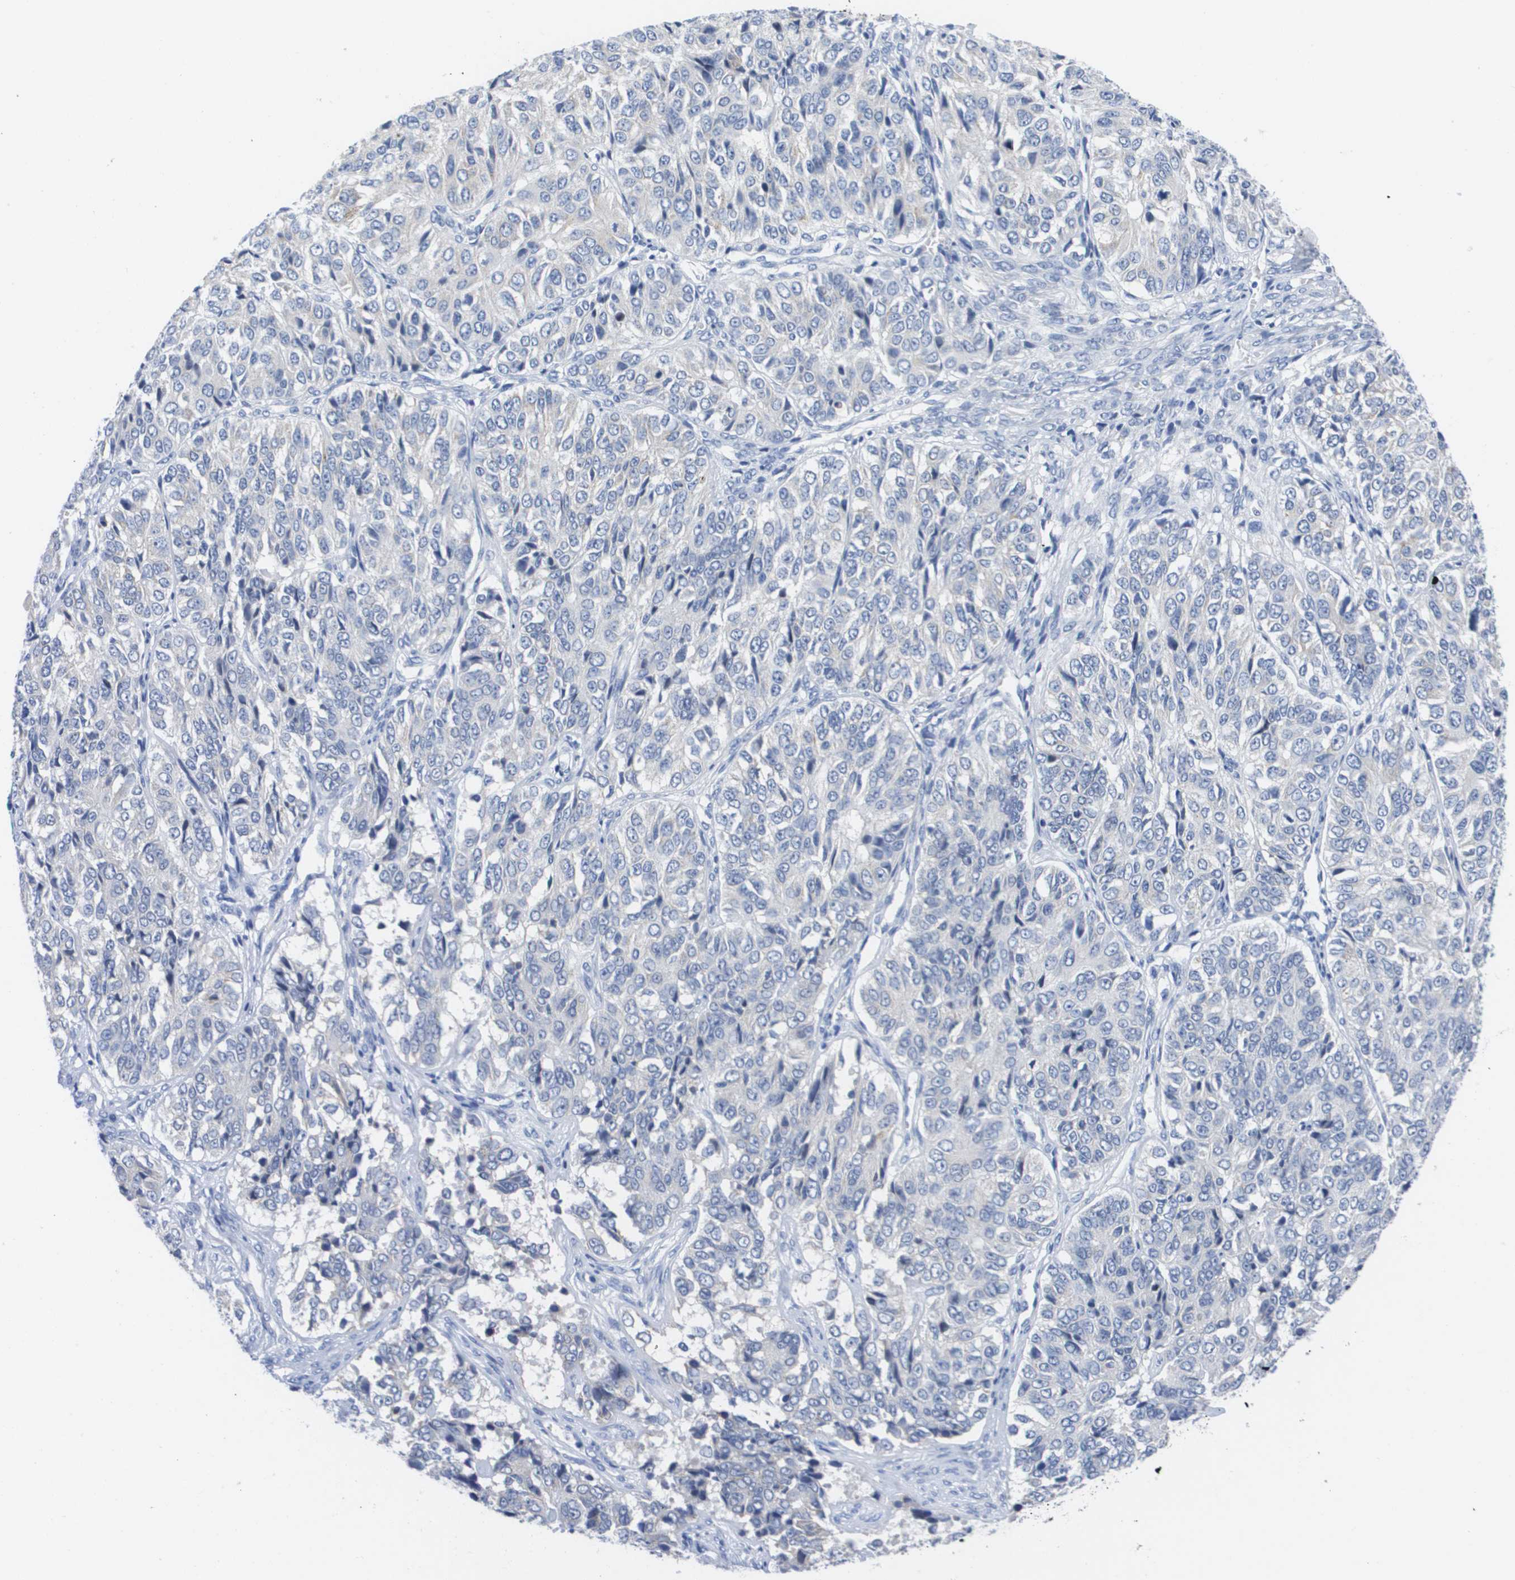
{"staining": {"intensity": "negative", "quantity": "none", "location": "none"}, "tissue": "ovarian cancer", "cell_type": "Tumor cells", "image_type": "cancer", "snomed": [{"axis": "morphology", "description": "Carcinoma, endometroid"}, {"axis": "topography", "description": "Ovary"}], "caption": "DAB (3,3'-diaminobenzidine) immunohistochemical staining of human ovarian cancer (endometroid carcinoma) displays no significant staining in tumor cells.", "gene": "MS4A1", "patient": {"sex": "female", "age": 51}}